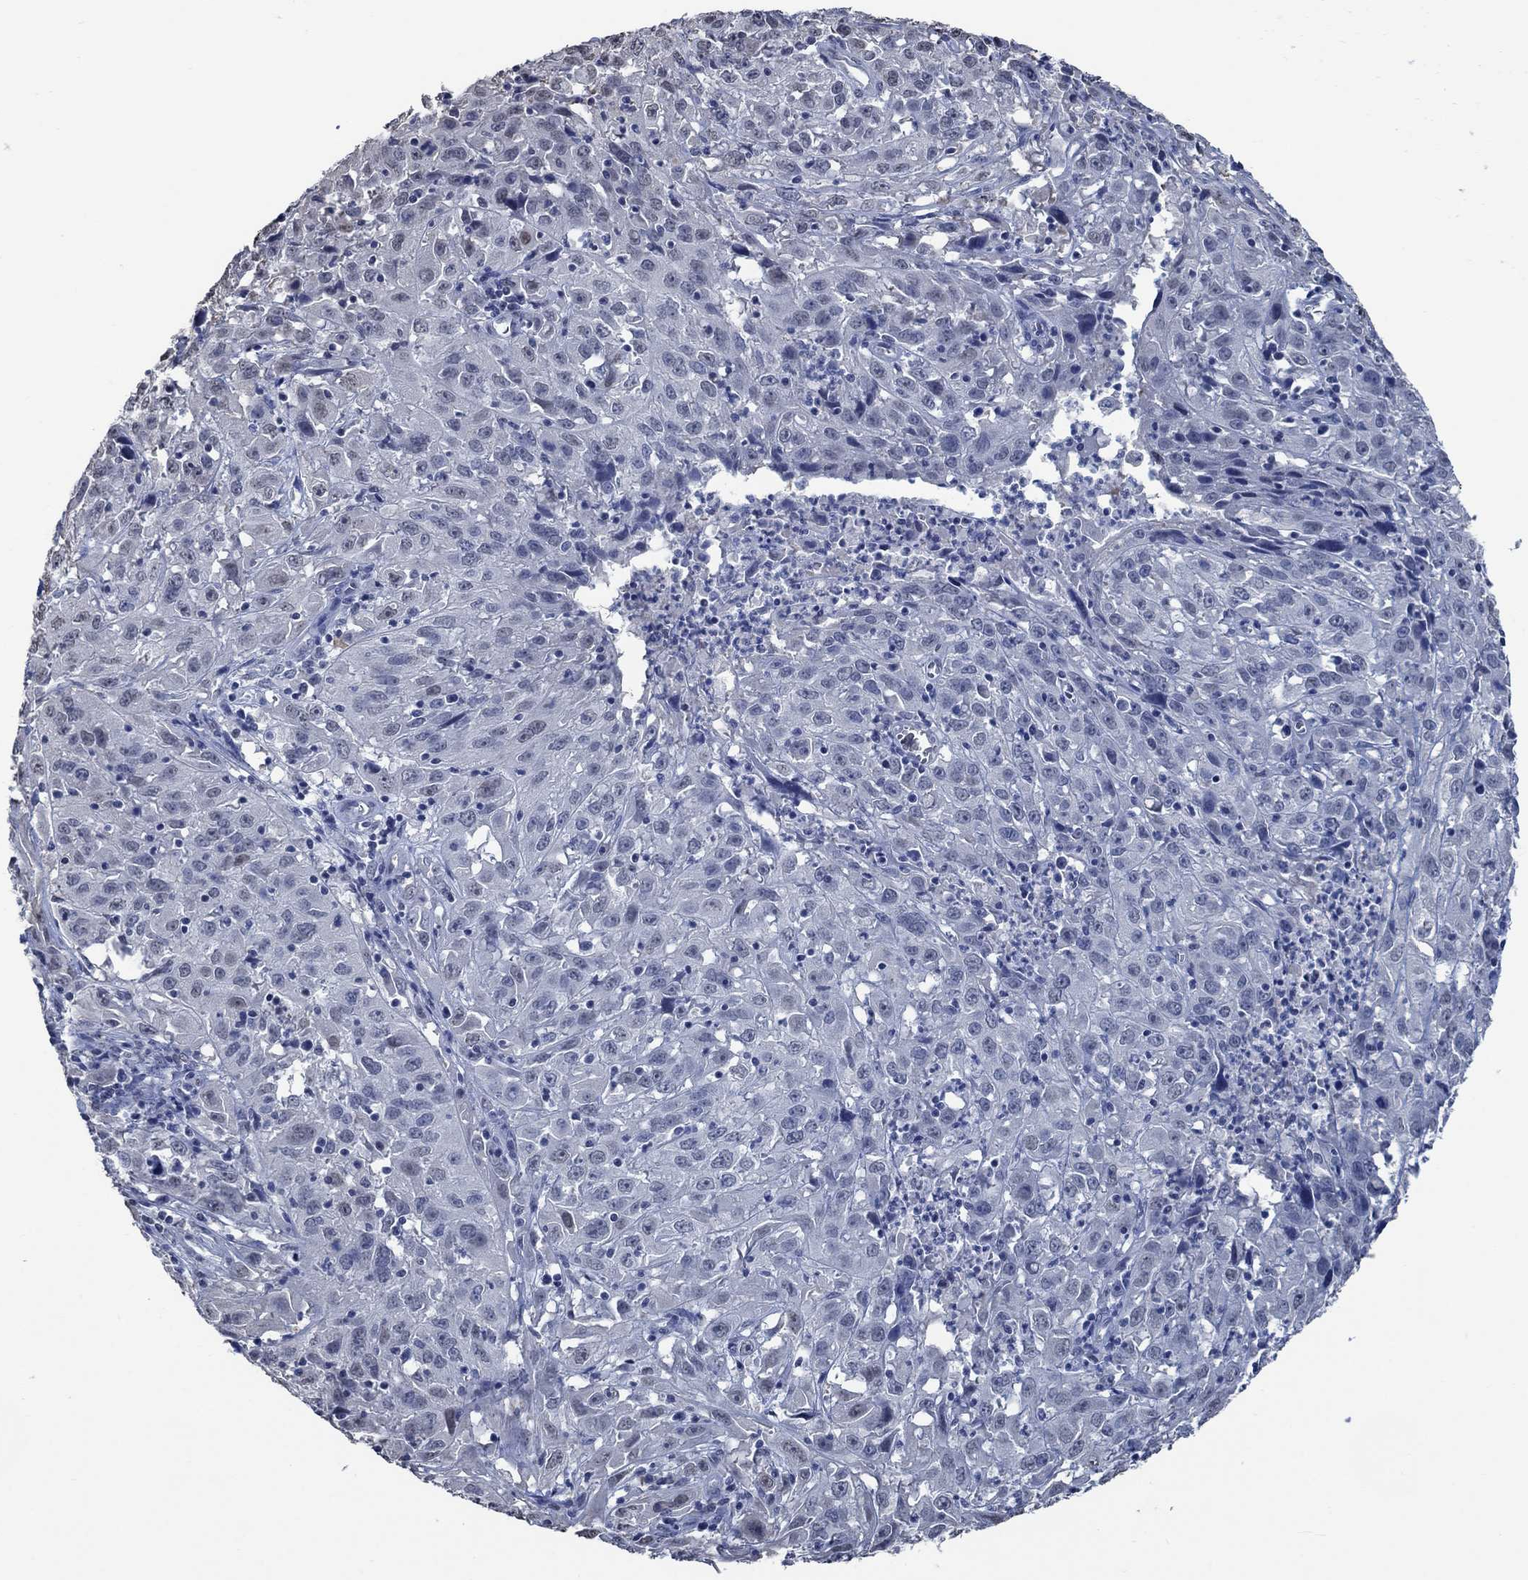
{"staining": {"intensity": "negative", "quantity": "none", "location": "none"}, "tissue": "cervical cancer", "cell_type": "Tumor cells", "image_type": "cancer", "snomed": [{"axis": "morphology", "description": "Squamous cell carcinoma, NOS"}, {"axis": "topography", "description": "Cervix"}], "caption": "High power microscopy micrograph of an IHC image of squamous cell carcinoma (cervical), revealing no significant positivity in tumor cells.", "gene": "OBSCN", "patient": {"sex": "female", "age": 32}}